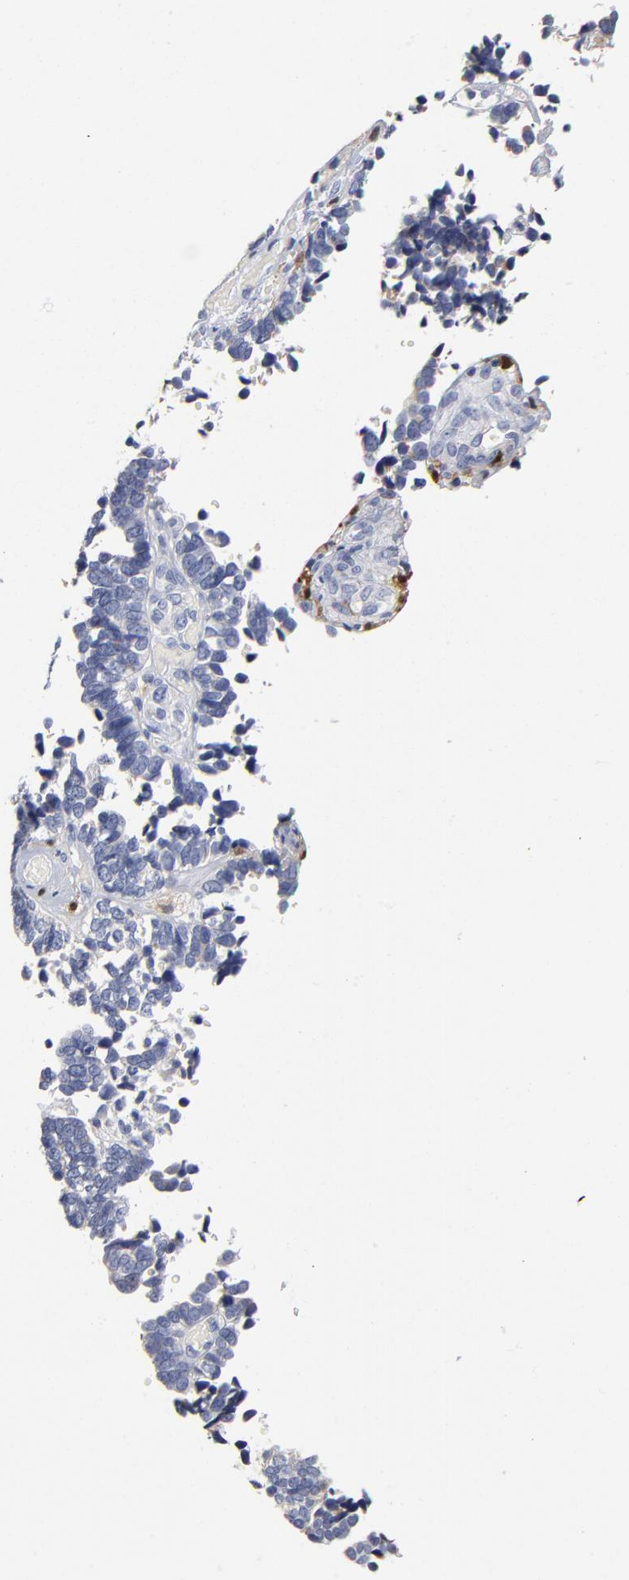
{"staining": {"intensity": "negative", "quantity": "none", "location": "none"}, "tissue": "ovarian cancer", "cell_type": "Tumor cells", "image_type": "cancer", "snomed": [{"axis": "morphology", "description": "Cystadenocarcinoma, serous, NOS"}, {"axis": "topography", "description": "Ovary"}], "caption": "An IHC photomicrograph of ovarian serous cystadenocarcinoma is shown. There is no staining in tumor cells of ovarian serous cystadenocarcinoma.", "gene": "PTP4A1", "patient": {"sex": "female", "age": 77}}